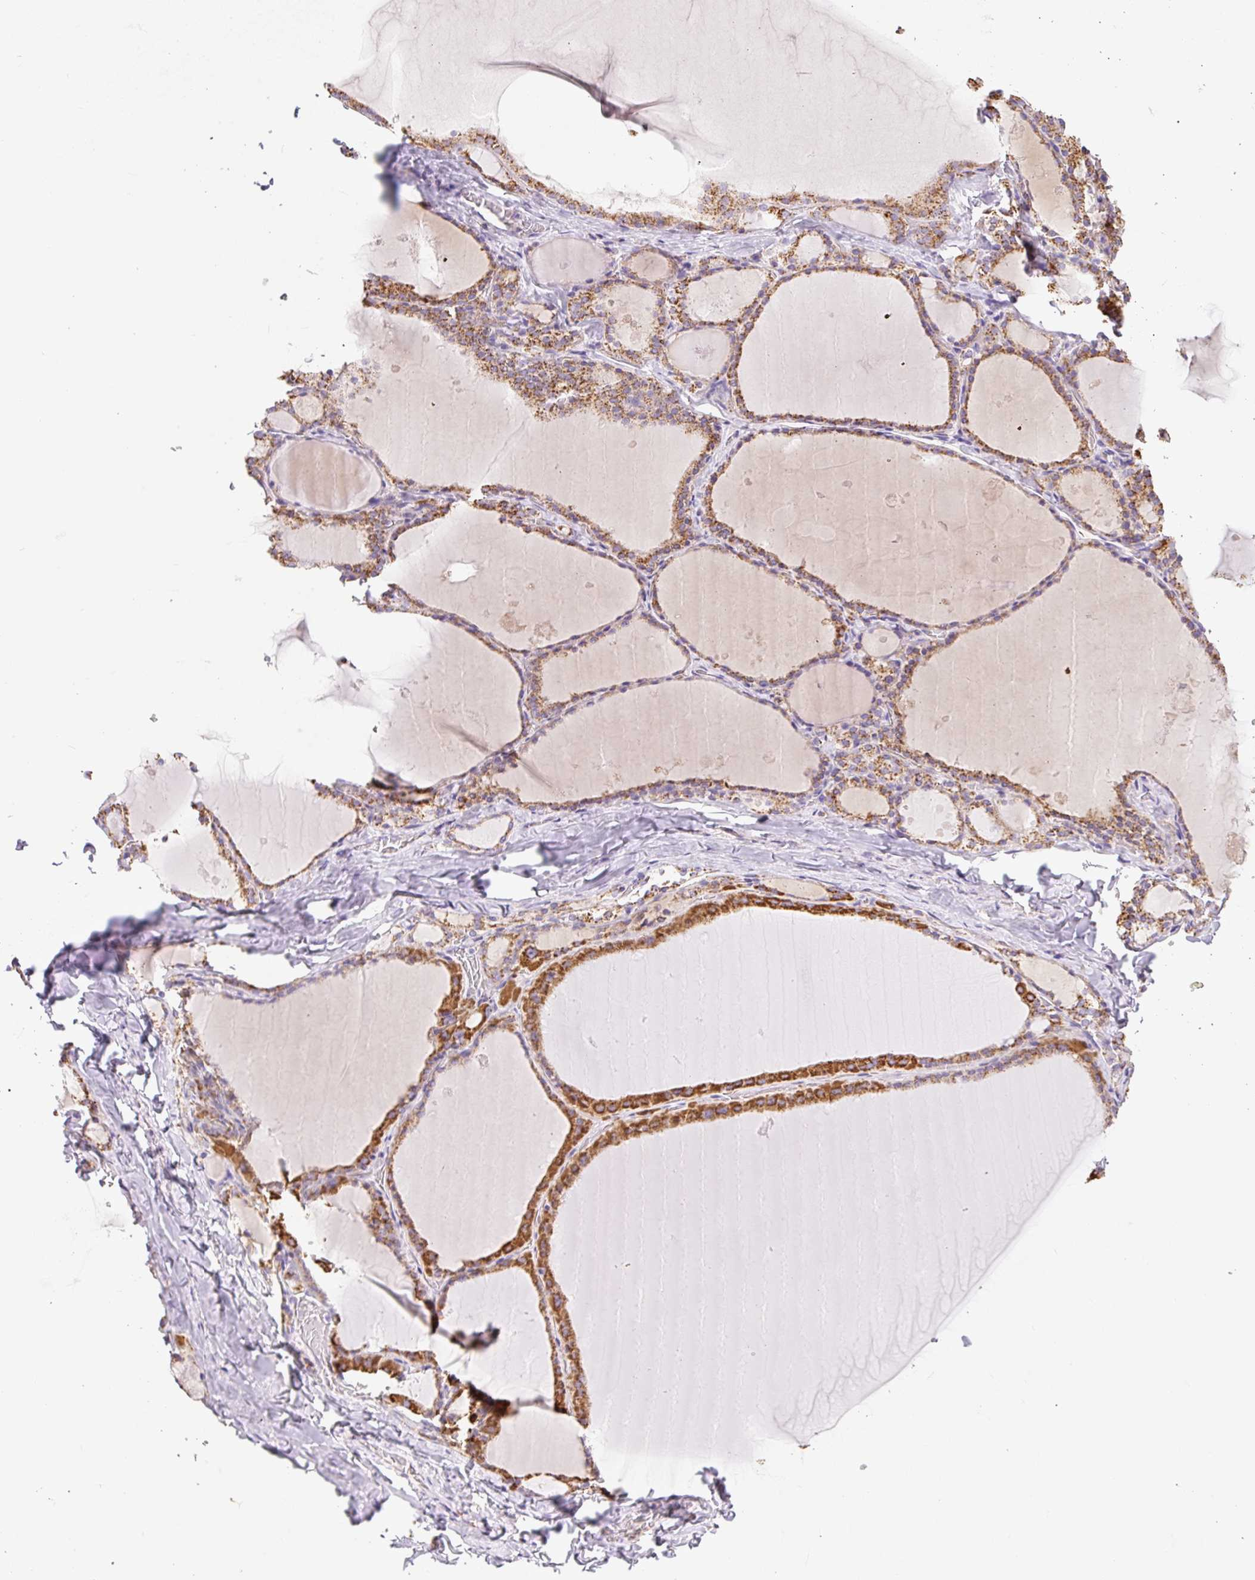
{"staining": {"intensity": "strong", "quantity": ">75%", "location": "cytoplasmic/membranous"}, "tissue": "thyroid gland", "cell_type": "Glandular cells", "image_type": "normal", "snomed": [{"axis": "morphology", "description": "Normal tissue, NOS"}, {"axis": "topography", "description": "Thyroid gland"}], "caption": "DAB immunohistochemical staining of benign human thyroid gland shows strong cytoplasmic/membranous protein positivity in approximately >75% of glandular cells.", "gene": "DAAM2", "patient": {"sex": "male", "age": 56}}